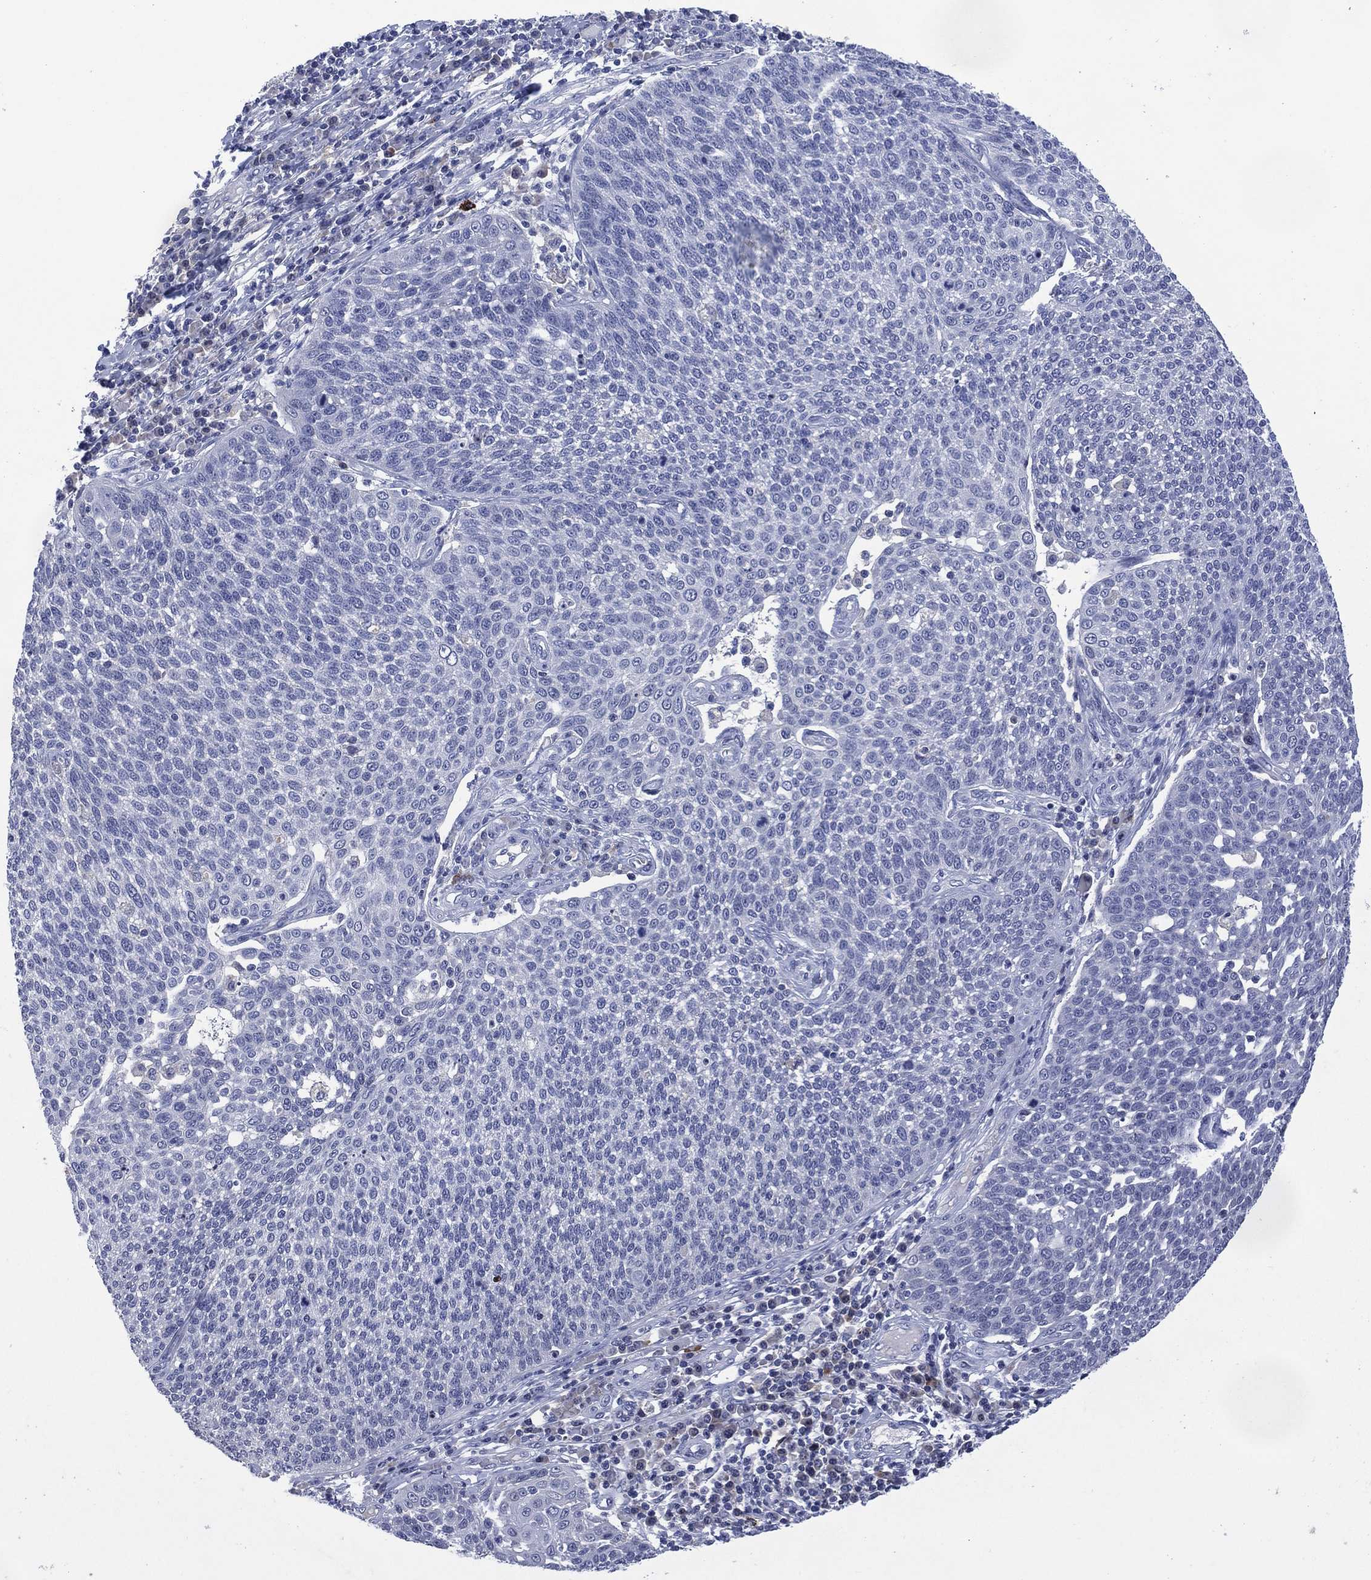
{"staining": {"intensity": "negative", "quantity": "none", "location": "none"}, "tissue": "cervical cancer", "cell_type": "Tumor cells", "image_type": "cancer", "snomed": [{"axis": "morphology", "description": "Squamous cell carcinoma, NOS"}, {"axis": "topography", "description": "Cervix"}], "caption": "Human cervical cancer (squamous cell carcinoma) stained for a protein using IHC shows no staining in tumor cells.", "gene": "USP26", "patient": {"sex": "female", "age": 34}}